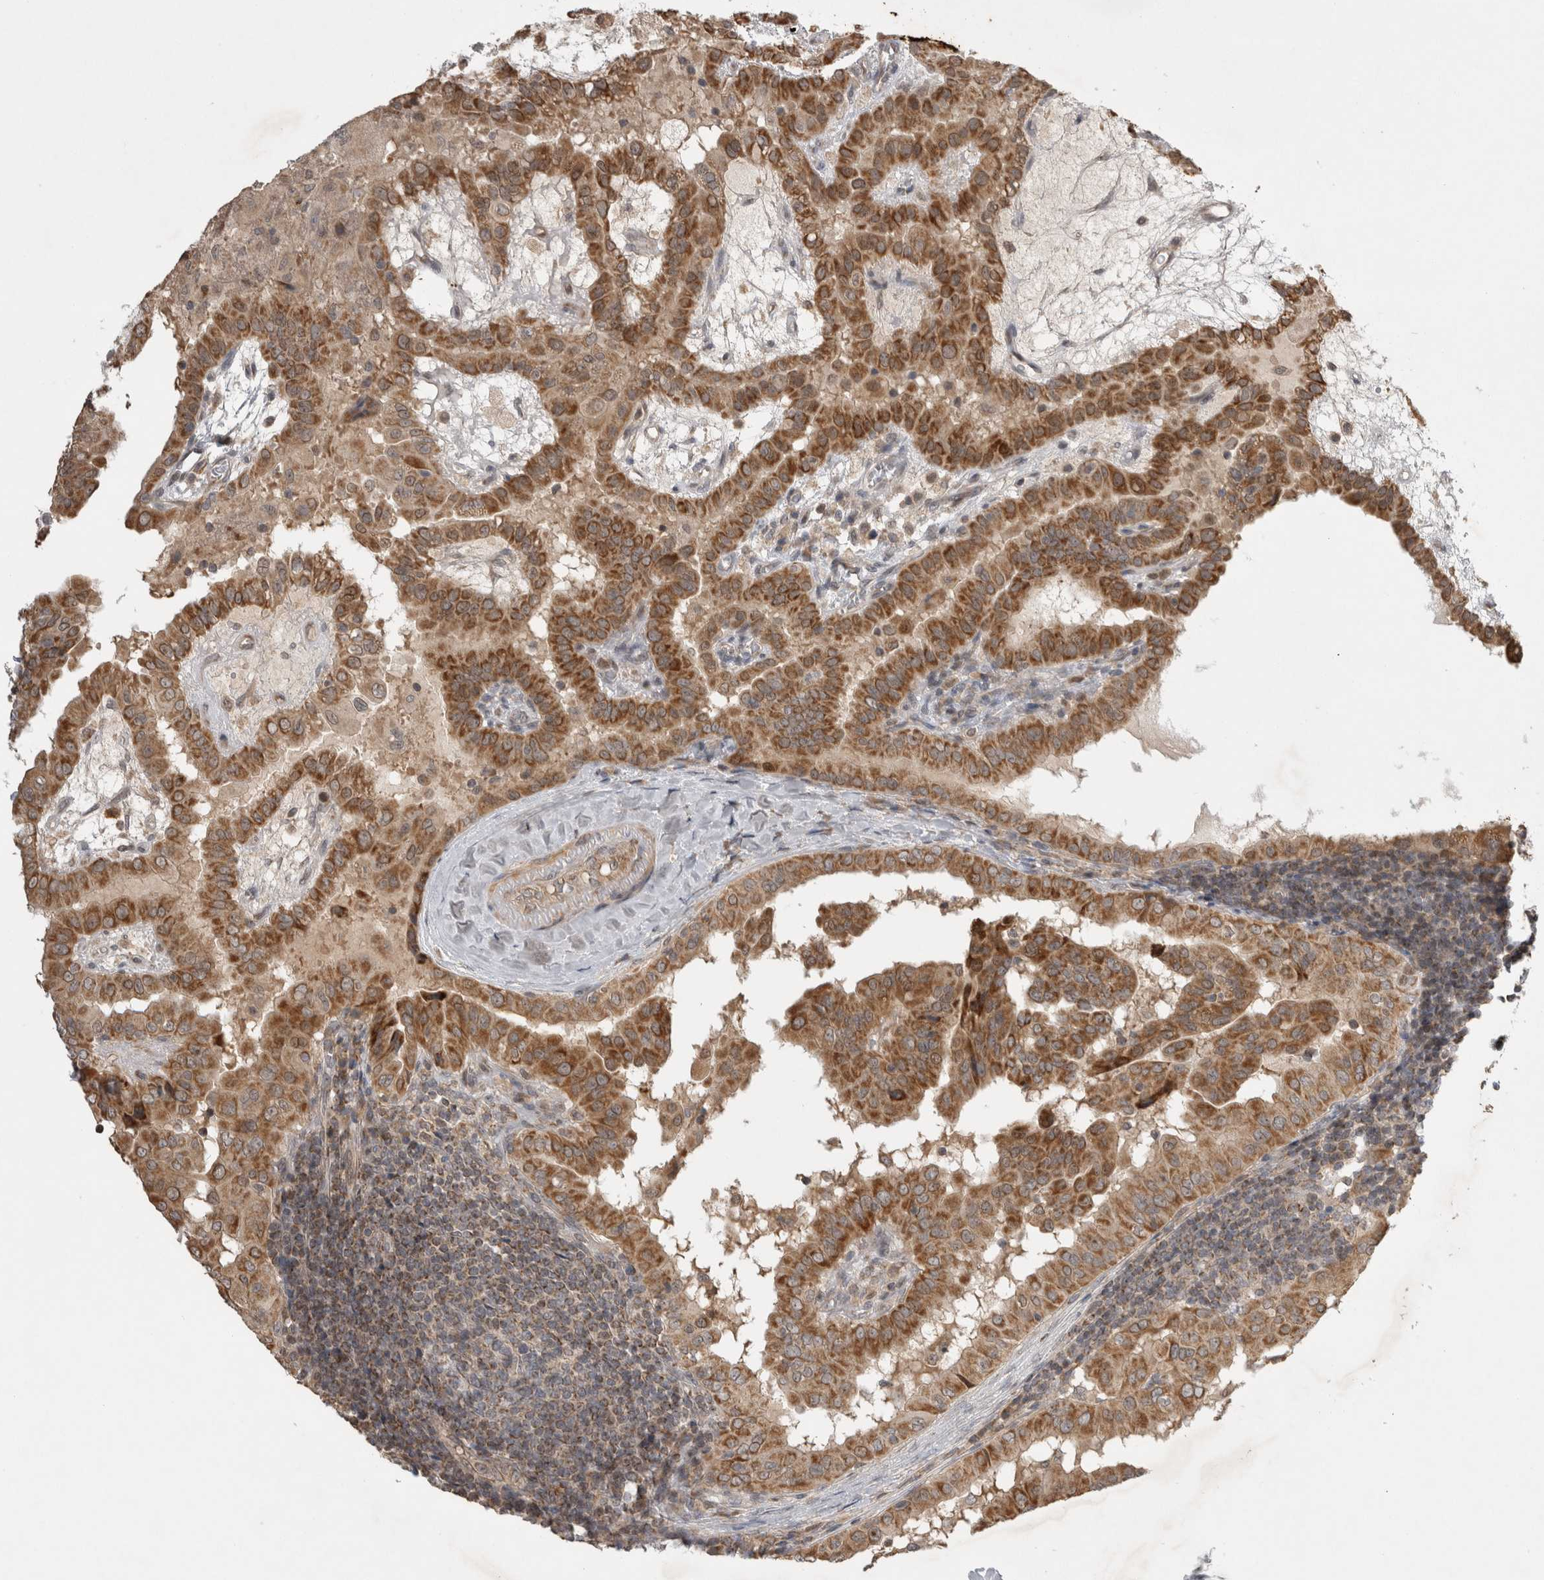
{"staining": {"intensity": "moderate", "quantity": ">75%", "location": "cytoplasmic/membranous"}, "tissue": "thyroid cancer", "cell_type": "Tumor cells", "image_type": "cancer", "snomed": [{"axis": "morphology", "description": "Papillary adenocarcinoma, NOS"}, {"axis": "topography", "description": "Thyroid gland"}], "caption": "This histopathology image demonstrates IHC staining of human papillary adenocarcinoma (thyroid), with medium moderate cytoplasmic/membranous positivity in about >75% of tumor cells.", "gene": "KCNIP1", "patient": {"sex": "male", "age": 33}}